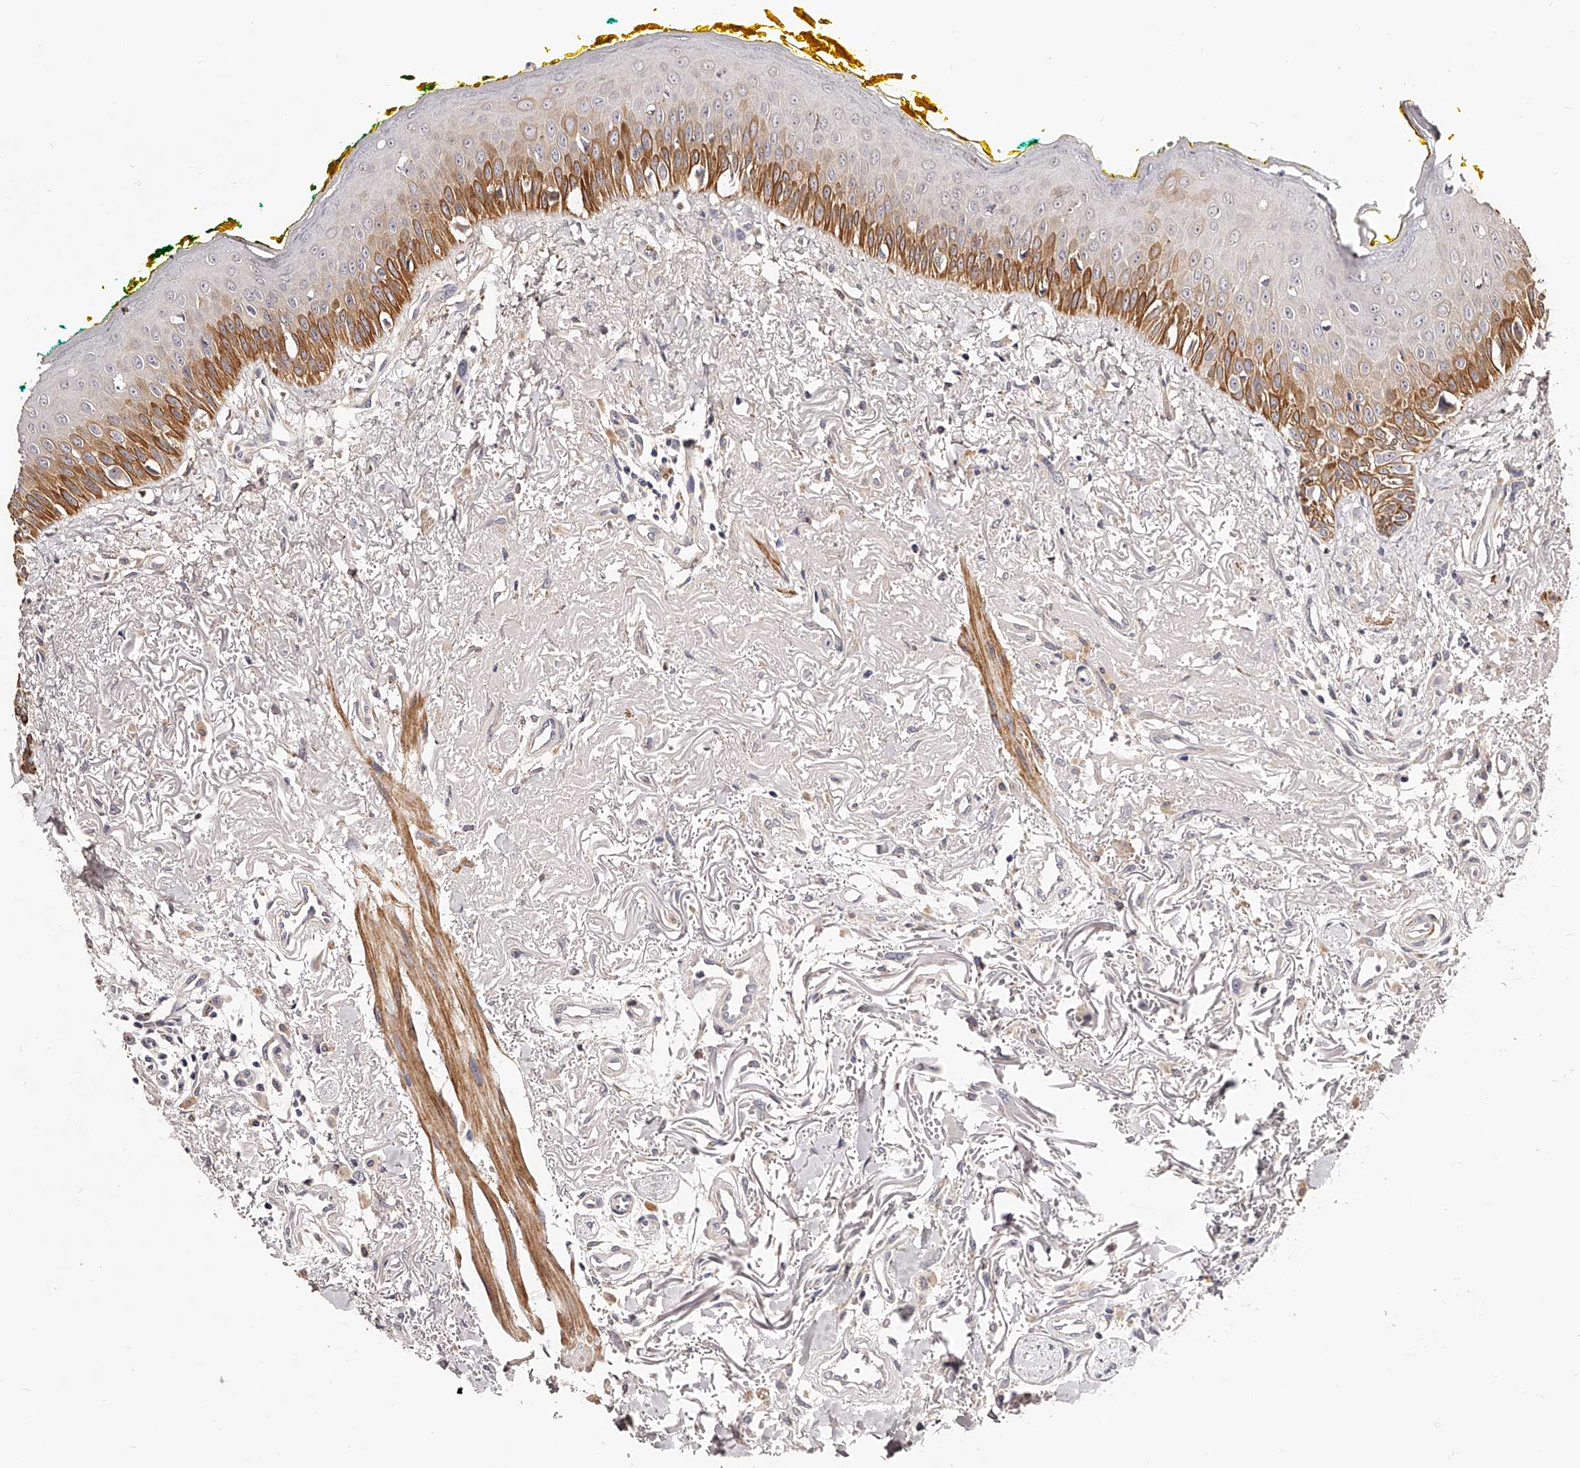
{"staining": {"intensity": "moderate", "quantity": "25%-75%", "location": "cytoplasmic/membranous"}, "tissue": "oral mucosa", "cell_type": "Squamous epithelial cells", "image_type": "normal", "snomed": [{"axis": "morphology", "description": "Normal tissue, NOS"}, {"axis": "topography", "description": "Oral tissue"}], "caption": "Moderate cytoplasmic/membranous expression for a protein is present in approximately 25%-75% of squamous epithelial cells of normal oral mucosa using IHC.", "gene": "ZNF502", "patient": {"sex": "female", "age": 70}}